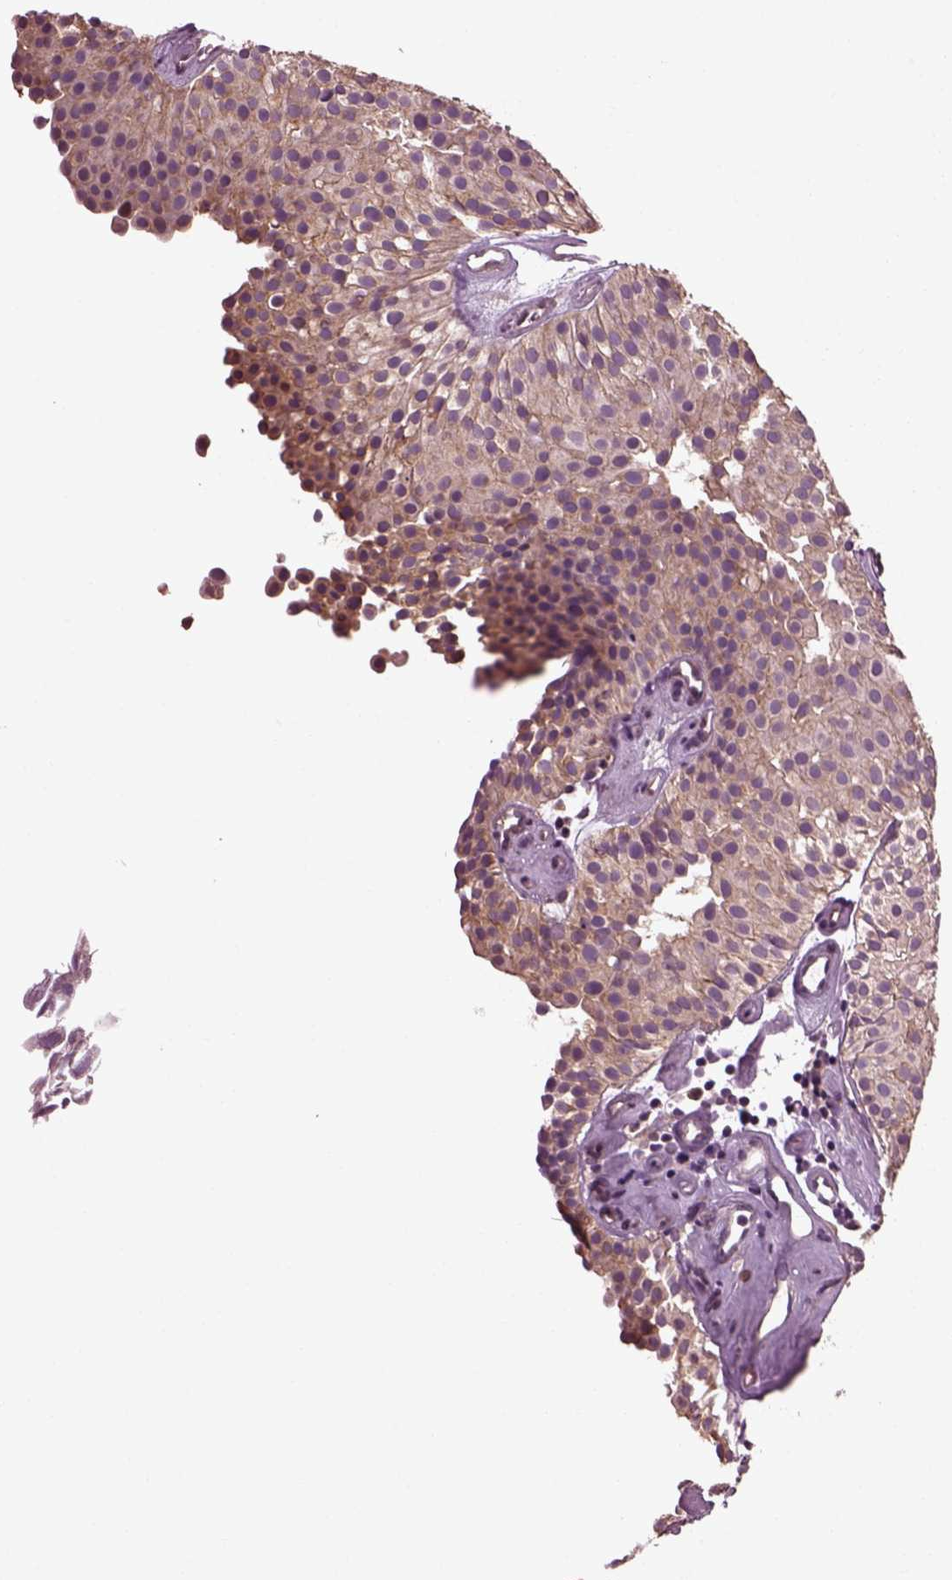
{"staining": {"intensity": "weak", "quantity": "25%-75%", "location": "cytoplasmic/membranous"}, "tissue": "urothelial cancer", "cell_type": "Tumor cells", "image_type": "cancer", "snomed": [{"axis": "morphology", "description": "Urothelial carcinoma, Low grade"}, {"axis": "topography", "description": "Urinary bladder"}], "caption": "Protein staining shows weak cytoplasmic/membranous expression in about 25%-75% of tumor cells in urothelial cancer.", "gene": "CABP5", "patient": {"sex": "female", "age": 87}}